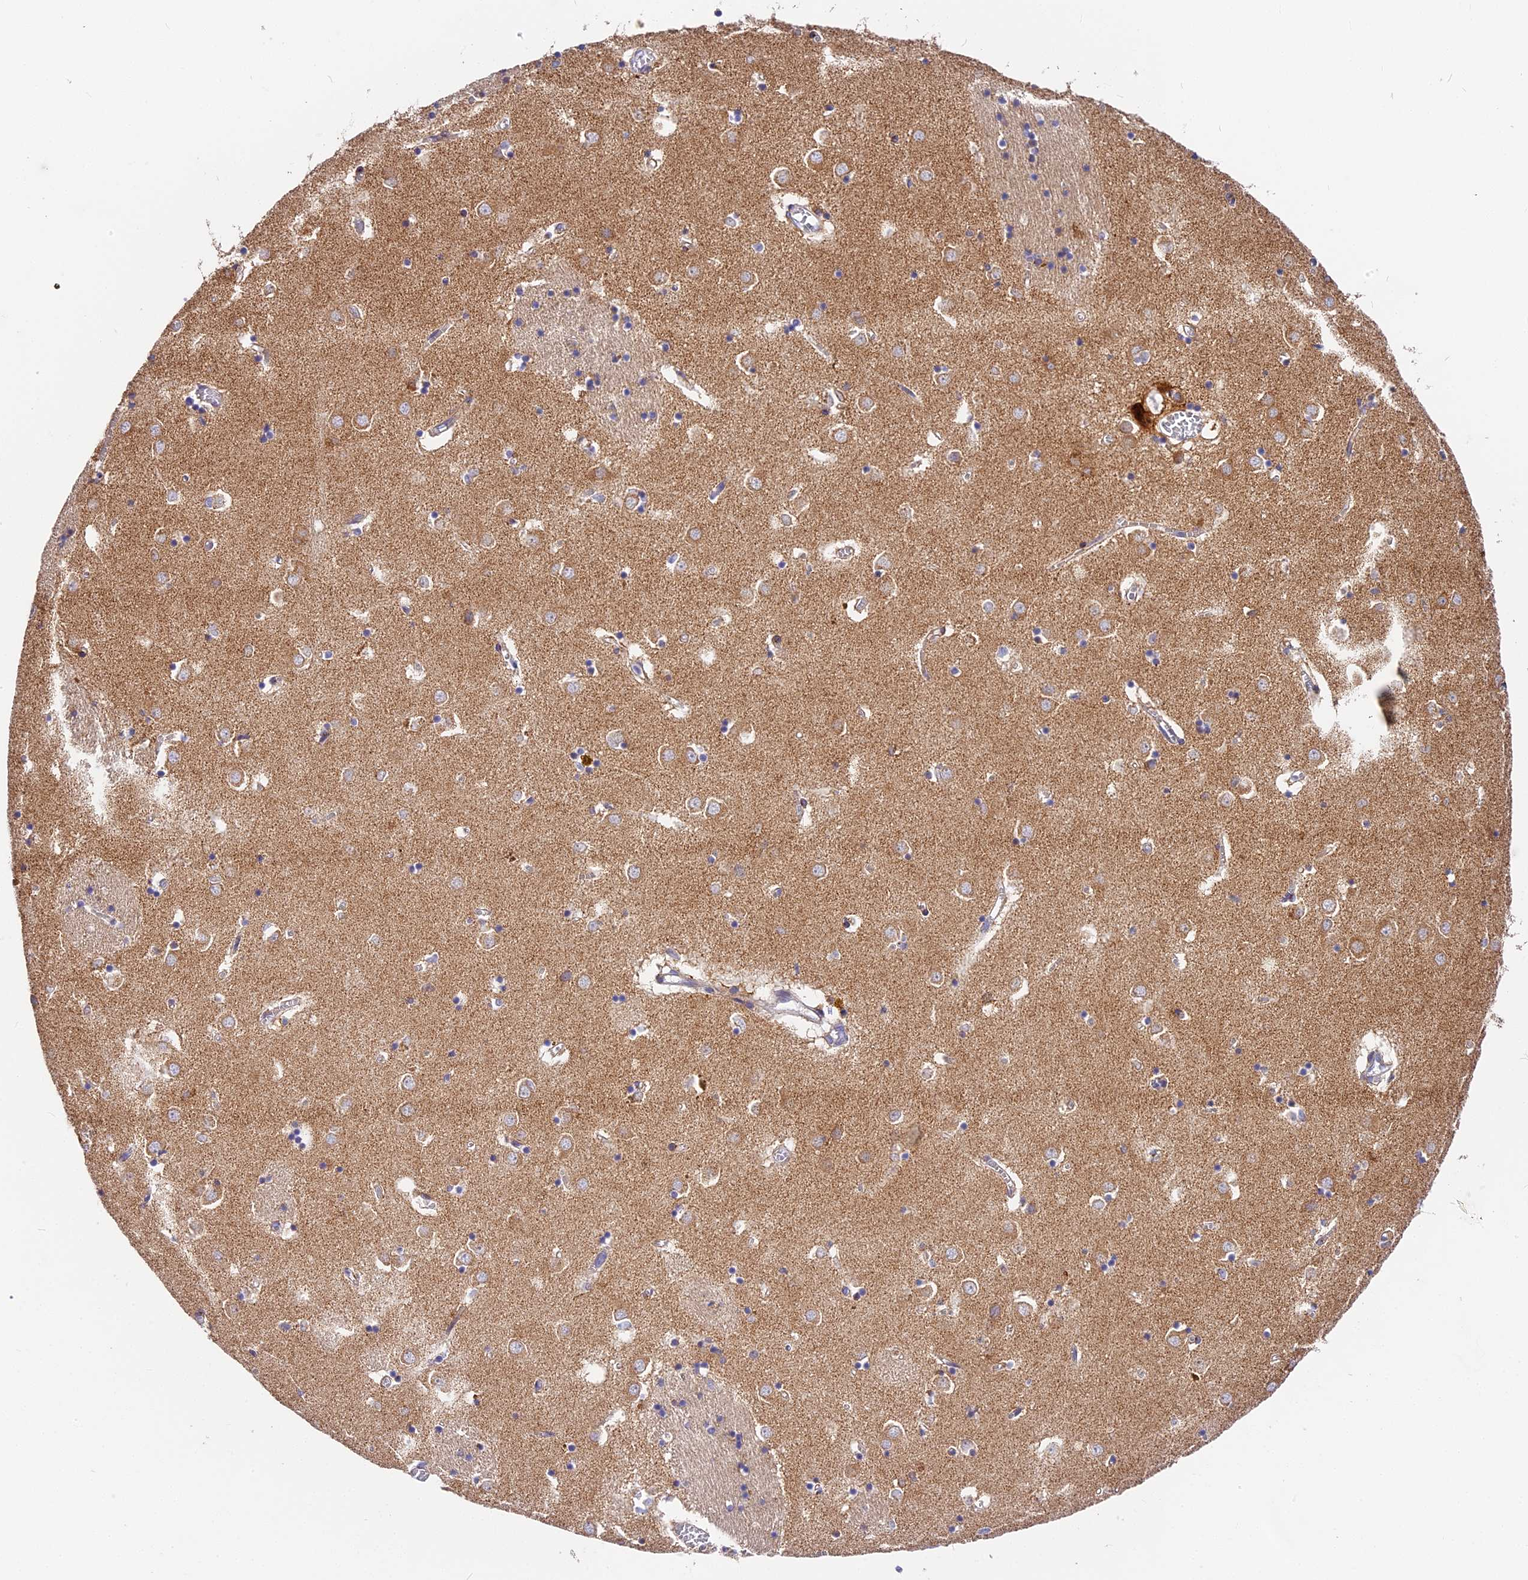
{"staining": {"intensity": "moderate", "quantity": "<25%", "location": "cytoplasmic/membranous"}, "tissue": "caudate", "cell_type": "Glial cells", "image_type": "normal", "snomed": [{"axis": "morphology", "description": "Normal tissue, NOS"}, {"axis": "topography", "description": "Lateral ventricle wall"}], "caption": "Protein expression analysis of unremarkable caudate reveals moderate cytoplasmic/membranous positivity in about <25% of glial cells. Using DAB (3,3'-diaminobenzidine) (brown) and hematoxylin (blue) stains, captured at high magnification using brightfield microscopy.", "gene": "MRAS", "patient": {"sex": "male", "age": 70}}